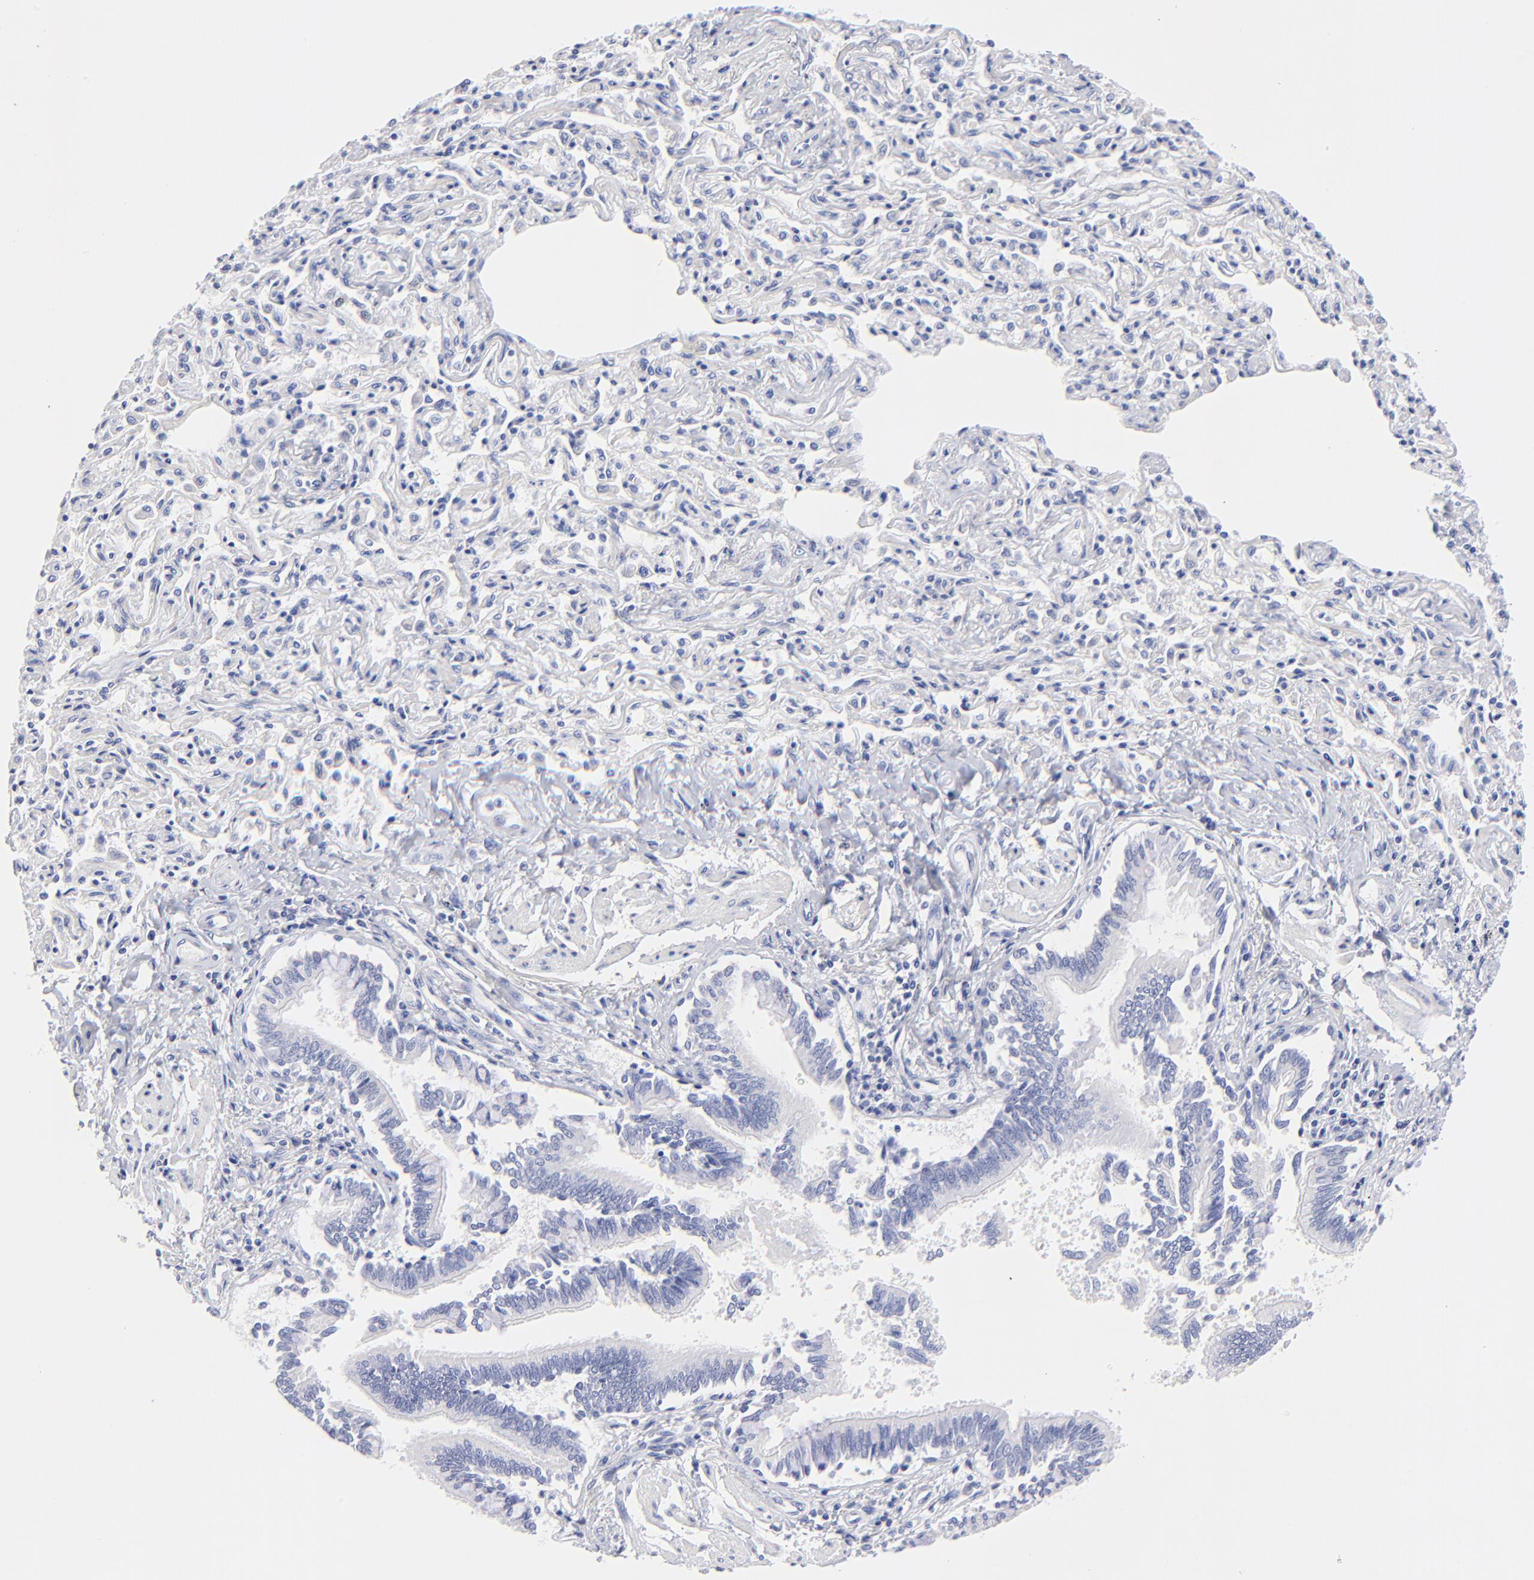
{"staining": {"intensity": "negative", "quantity": "none", "location": "none"}, "tissue": "bronchus", "cell_type": "Respiratory epithelial cells", "image_type": "normal", "snomed": [{"axis": "morphology", "description": "Normal tissue, NOS"}, {"axis": "topography", "description": "Lung"}], "caption": "Human bronchus stained for a protein using IHC exhibits no staining in respiratory epithelial cells.", "gene": "HORMAD2", "patient": {"sex": "male", "age": 64}}